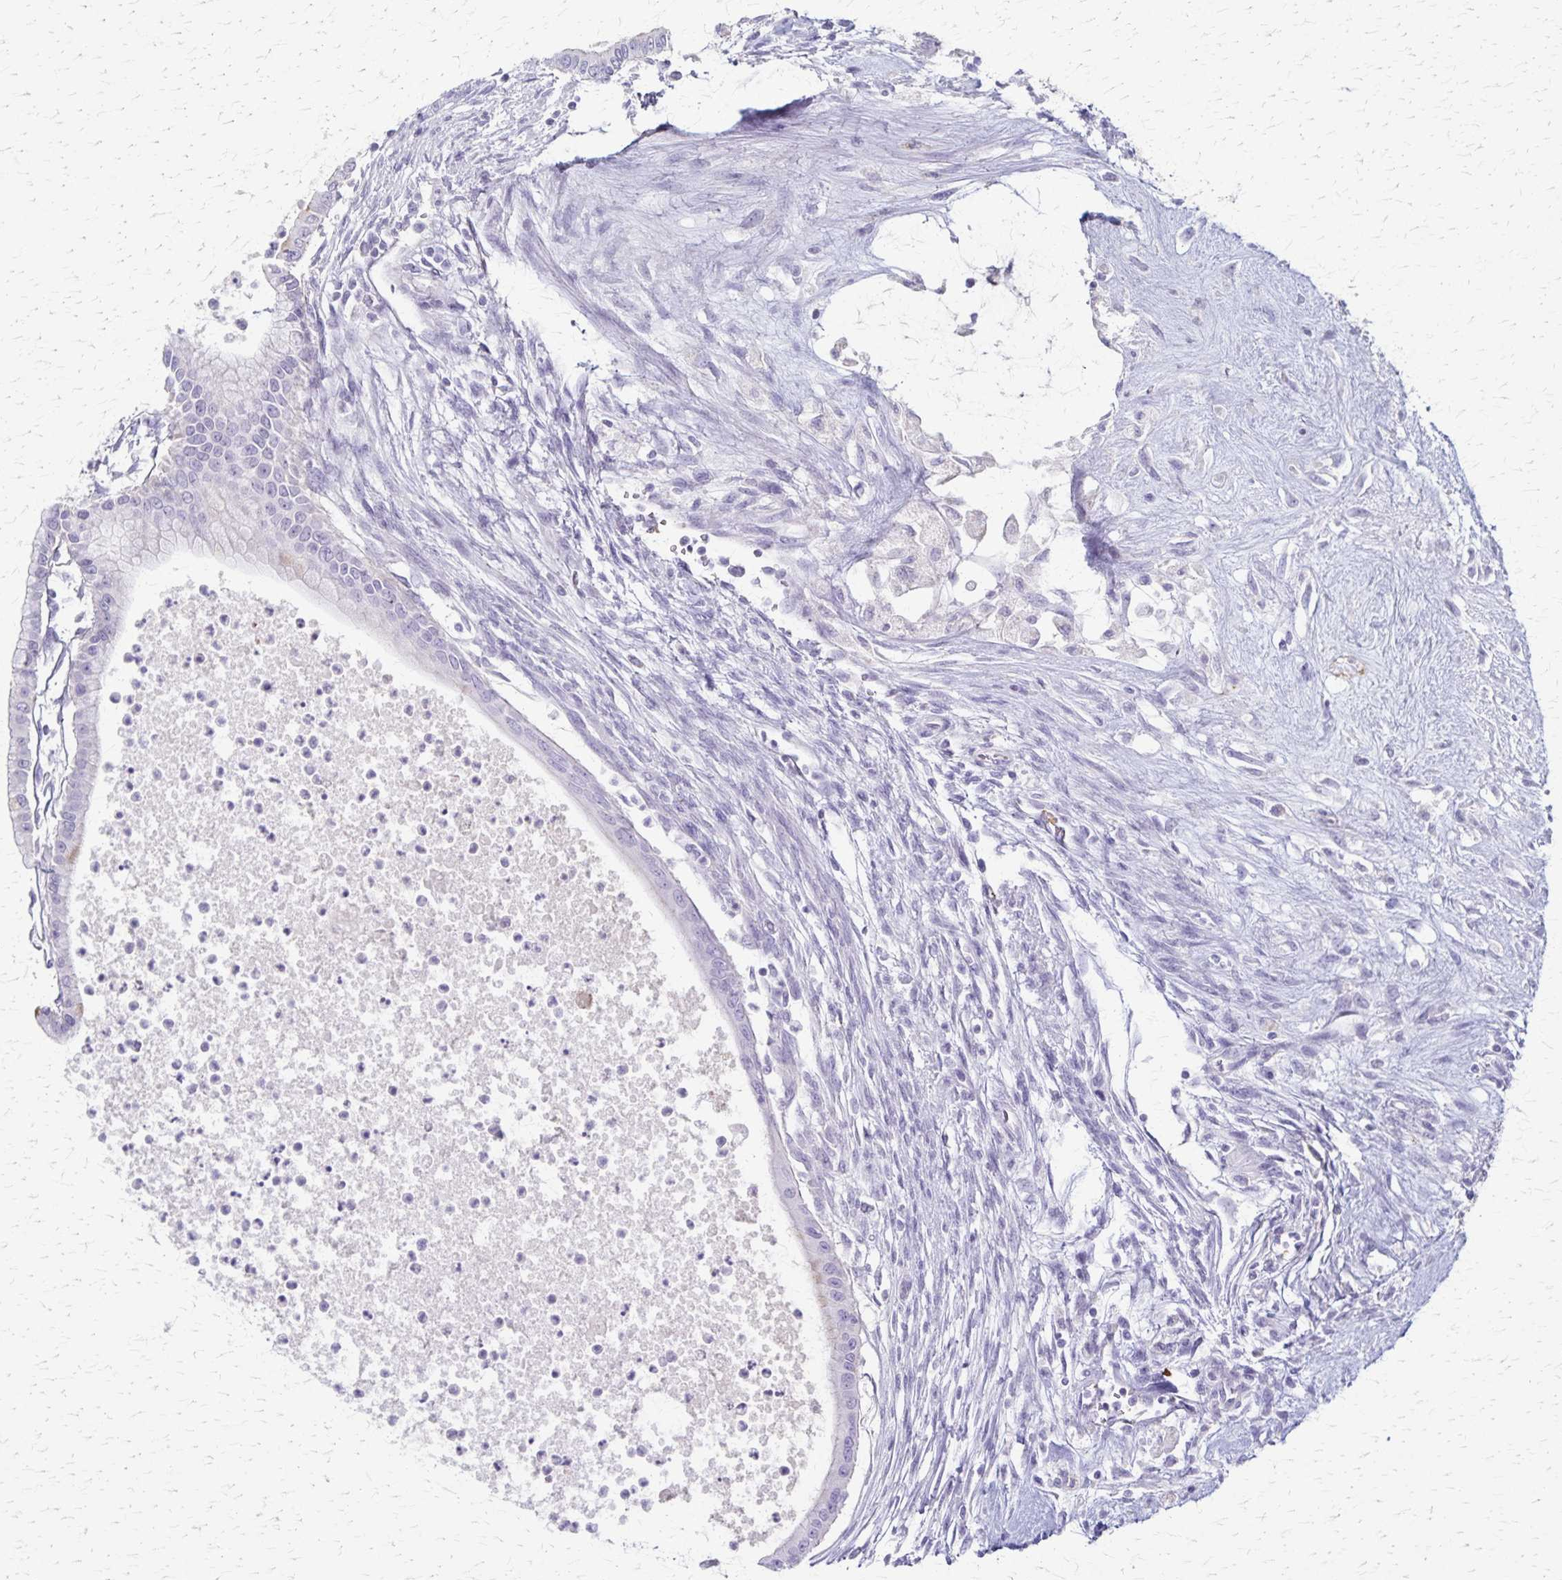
{"staining": {"intensity": "negative", "quantity": "none", "location": "none"}, "tissue": "testis cancer", "cell_type": "Tumor cells", "image_type": "cancer", "snomed": [{"axis": "morphology", "description": "Carcinoma, Embryonal, NOS"}, {"axis": "topography", "description": "Testis"}], "caption": "High power microscopy photomicrograph of an immunohistochemistry (IHC) image of testis cancer, revealing no significant expression in tumor cells. The staining is performed using DAB (3,3'-diaminobenzidine) brown chromogen with nuclei counter-stained in using hematoxylin.", "gene": "RASL10B", "patient": {"sex": "male", "age": 37}}